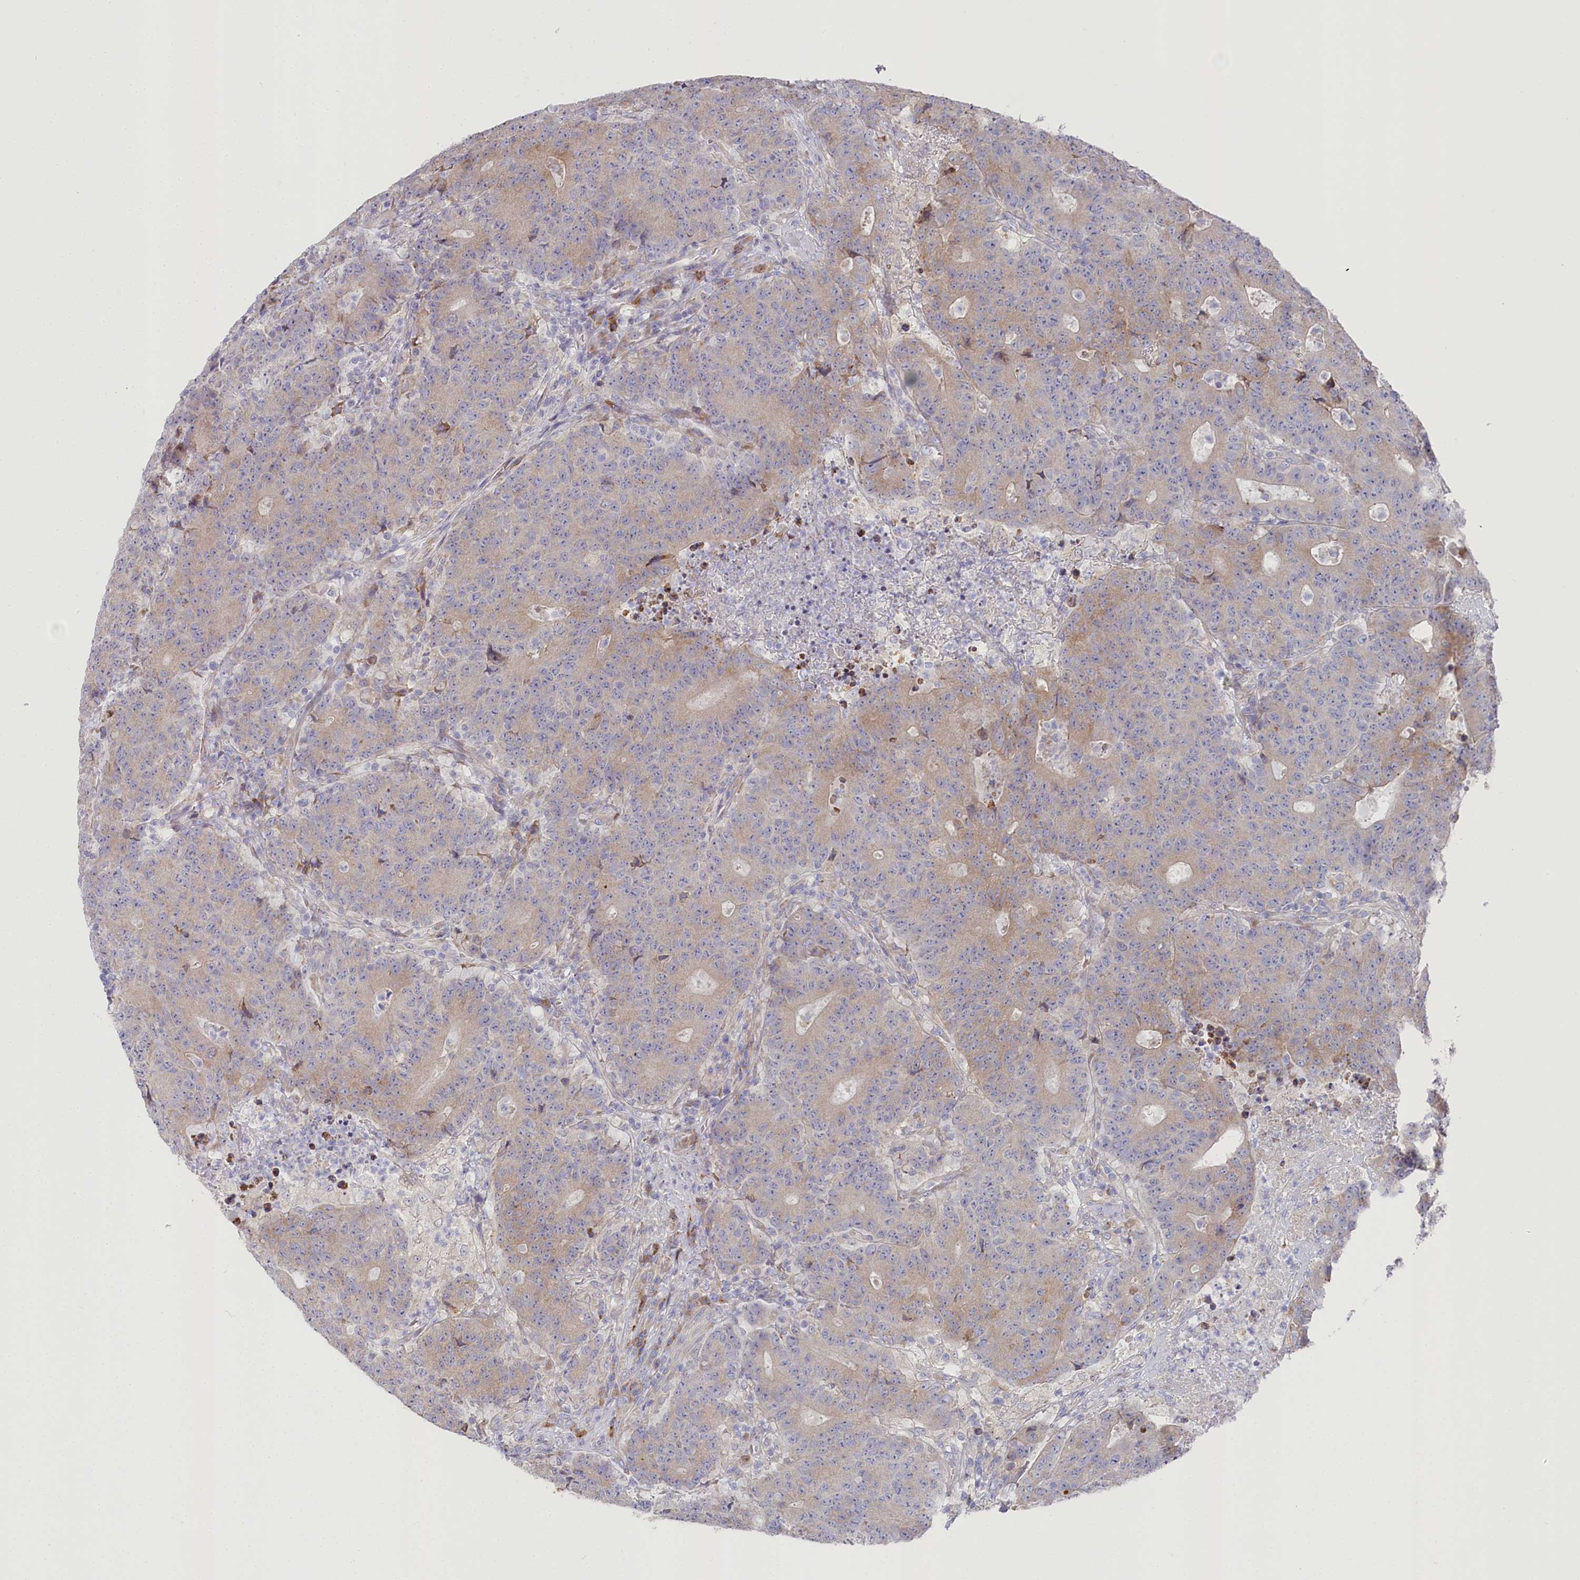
{"staining": {"intensity": "weak", "quantity": ">75%", "location": "cytoplasmic/membranous"}, "tissue": "colorectal cancer", "cell_type": "Tumor cells", "image_type": "cancer", "snomed": [{"axis": "morphology", "description": "Adenocarcinoma, NOS"}, {"axis": "topography", "description": "Colon"}], "caption": "Immunohistochemical staining of human colorectal adenocarcinoma displays weak cytoplasmic/membranous protein positivity in approximately >75% of tumor cells.", "gene": "POGLUT1", "patient": {"sex": "female", "age": 75}}